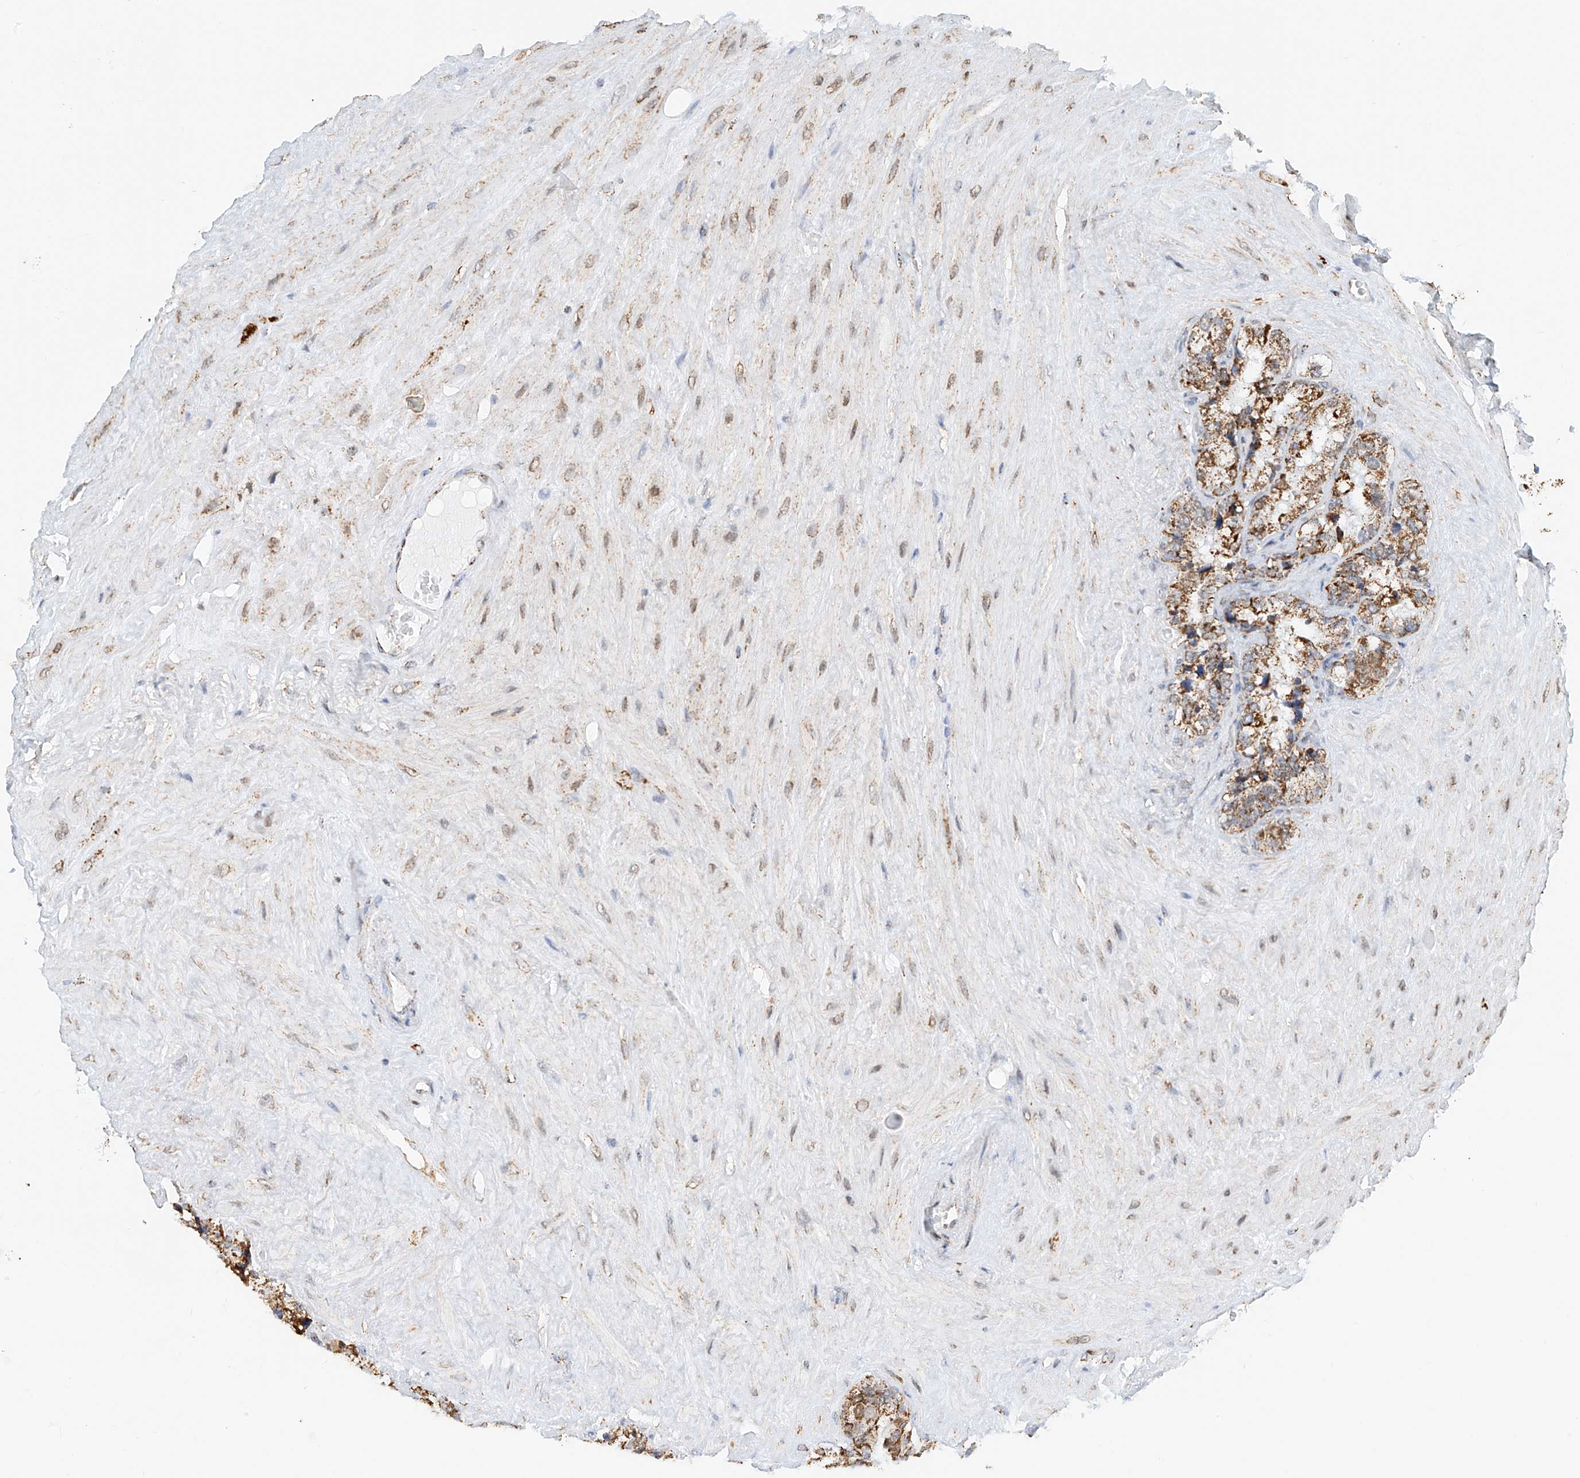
{"staining": {"intensity": "moderate", "quantity": ">75%", "location": "cytoplasmic/membranous"}, "tissue": "seminal vesicle", "cell_type": "Glandular cells", "image_type": "normal", "snomed": [{"axis": "morphology", "description": "Normal tissue, NOS"}, {"axis": "topography", "description": "Prostate"}, {"axis": "topography", "description": "Seminal veicle"}], "caption": "Immunohistochemical staining of benign seminal vesicle shows moderate cytoplasmic/membranous protein expression in approximately >75% of glandular cells.", "gene": "PPA2", "patient": {"sex": "male", "age": 68}}